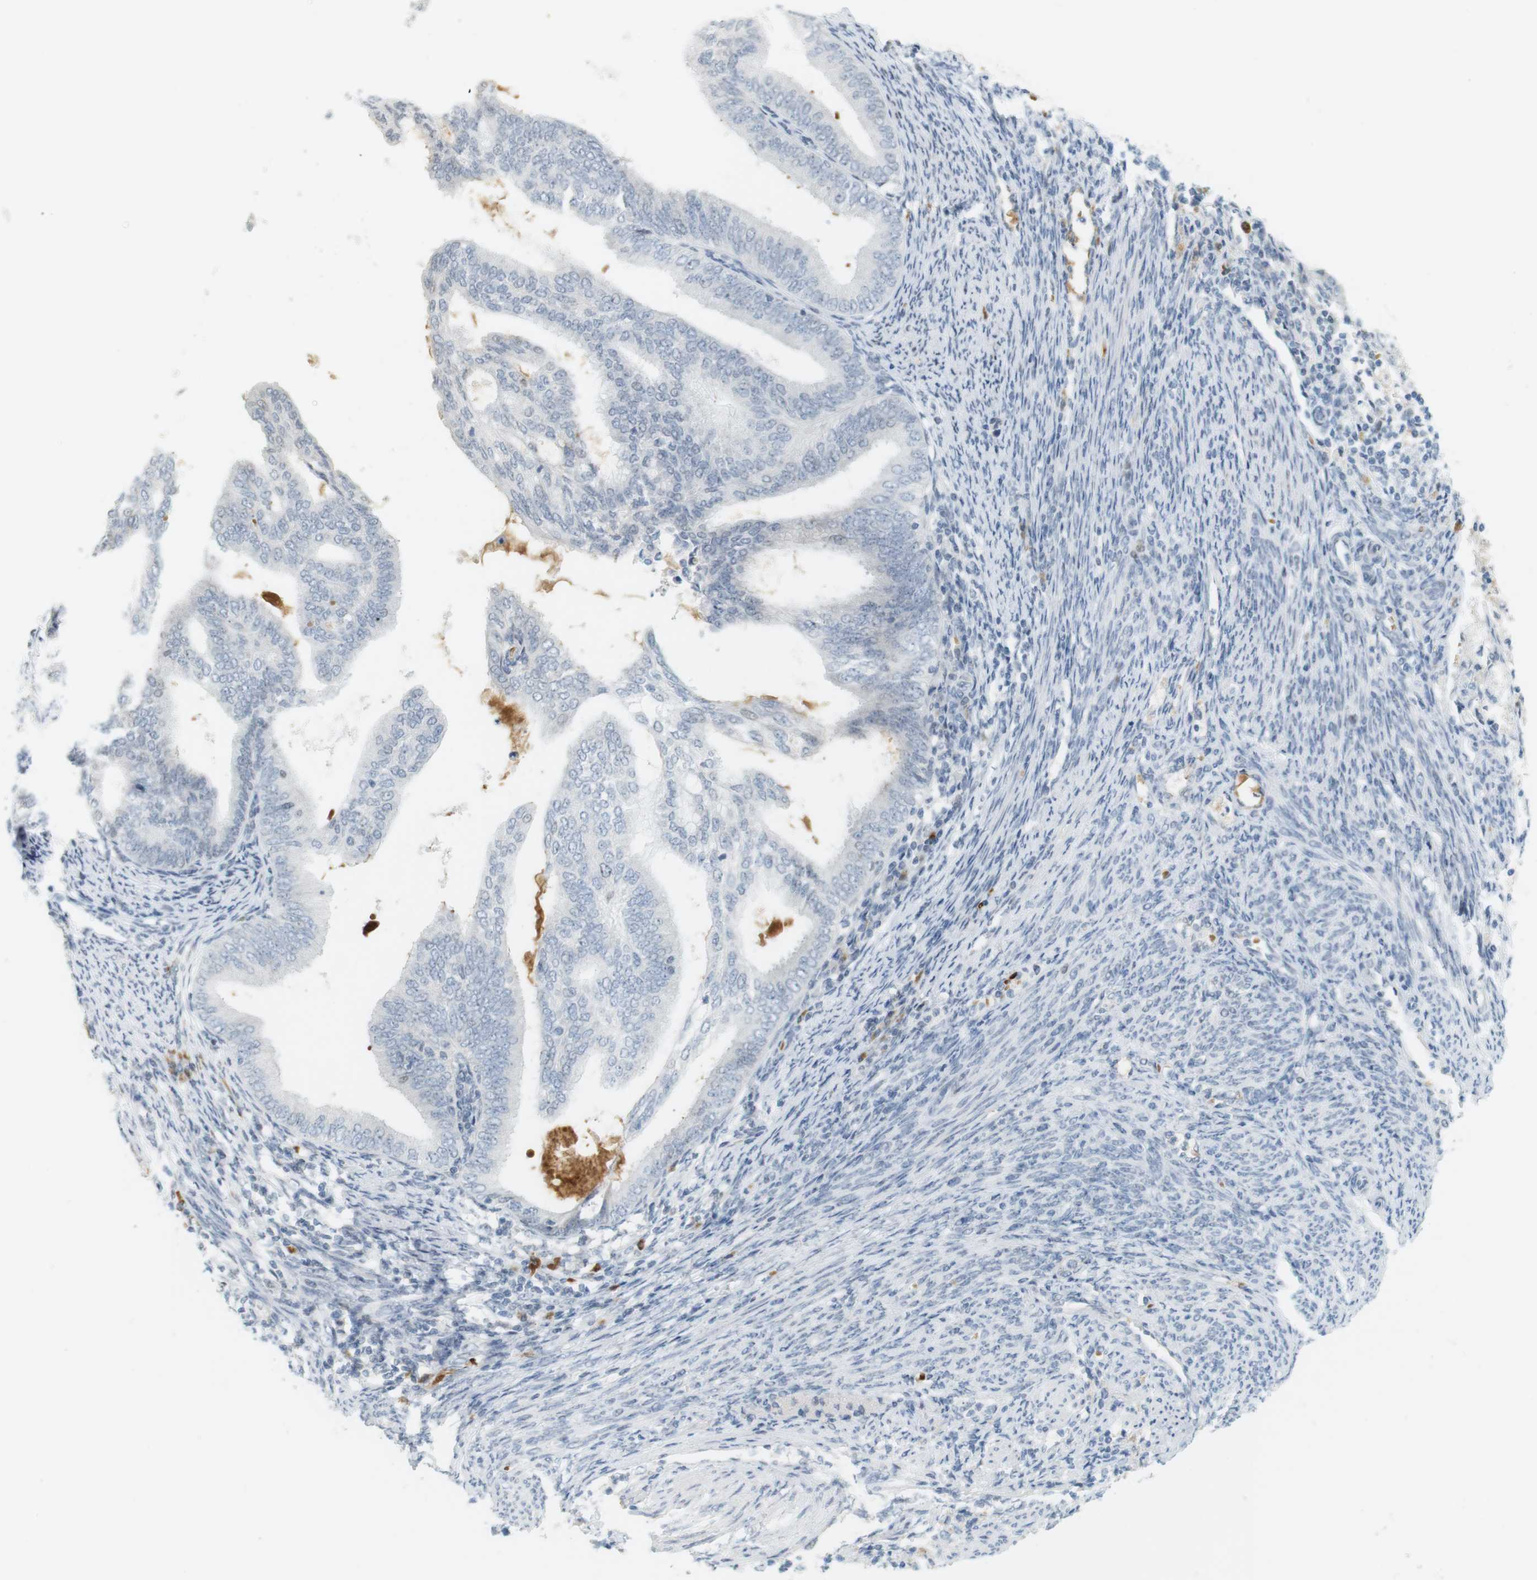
{"staining": {"intensity": "negative", "quantity": "none", "location": "none"}, "tissue": "endometrial cancer", "cell_type": "Tumor cells", "image_type": "cancer", "snomed": [{"axis": "morphology", "description": "Adenocarcinoma, NOS"}, {"axis": "topography", "description": "Endometrium"}], "caption": "The micrograph reveals no staining of tumor cells in endometrial cancer.", "gene": "DMC1", "patient": {"sex": "female", "age": 58}}